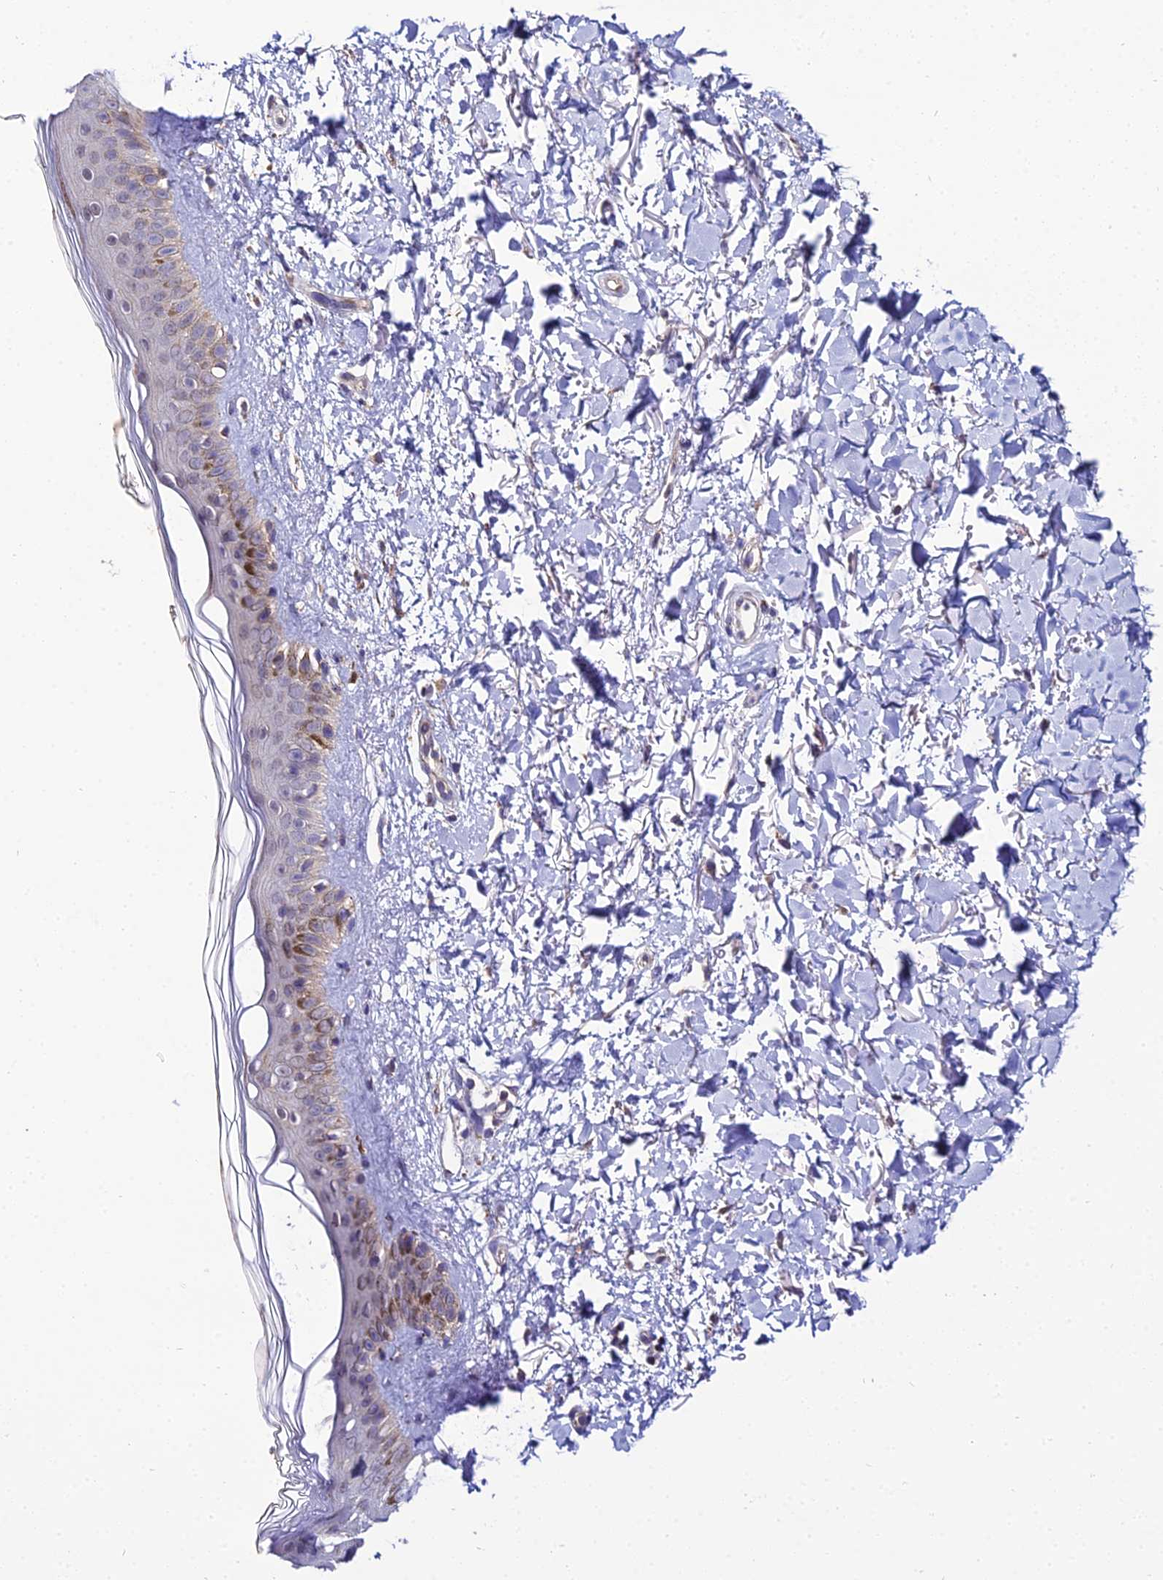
{"staining": {"intensity": "weak", "quantity": "<25%", "location": "cytoplasmic/membranous"}, "tissue": "skin", "cell_type": "Fibroblasts", "image_type": "normal", "snomed": [{"axis": "morphology", "description": "Normal tissue, NOS"}, {"axis": "topography", "description": "Skin"}], "caption": "Immunohistochemistry (IHC) micrograph of unremarkable skin: human skin stained with DAB (3,3'-diaminobenzidine) shows no significant protein positivity in fibroblasts.", "gene": "PSMD2", "patient": {"sex": "female", "age": 58}}